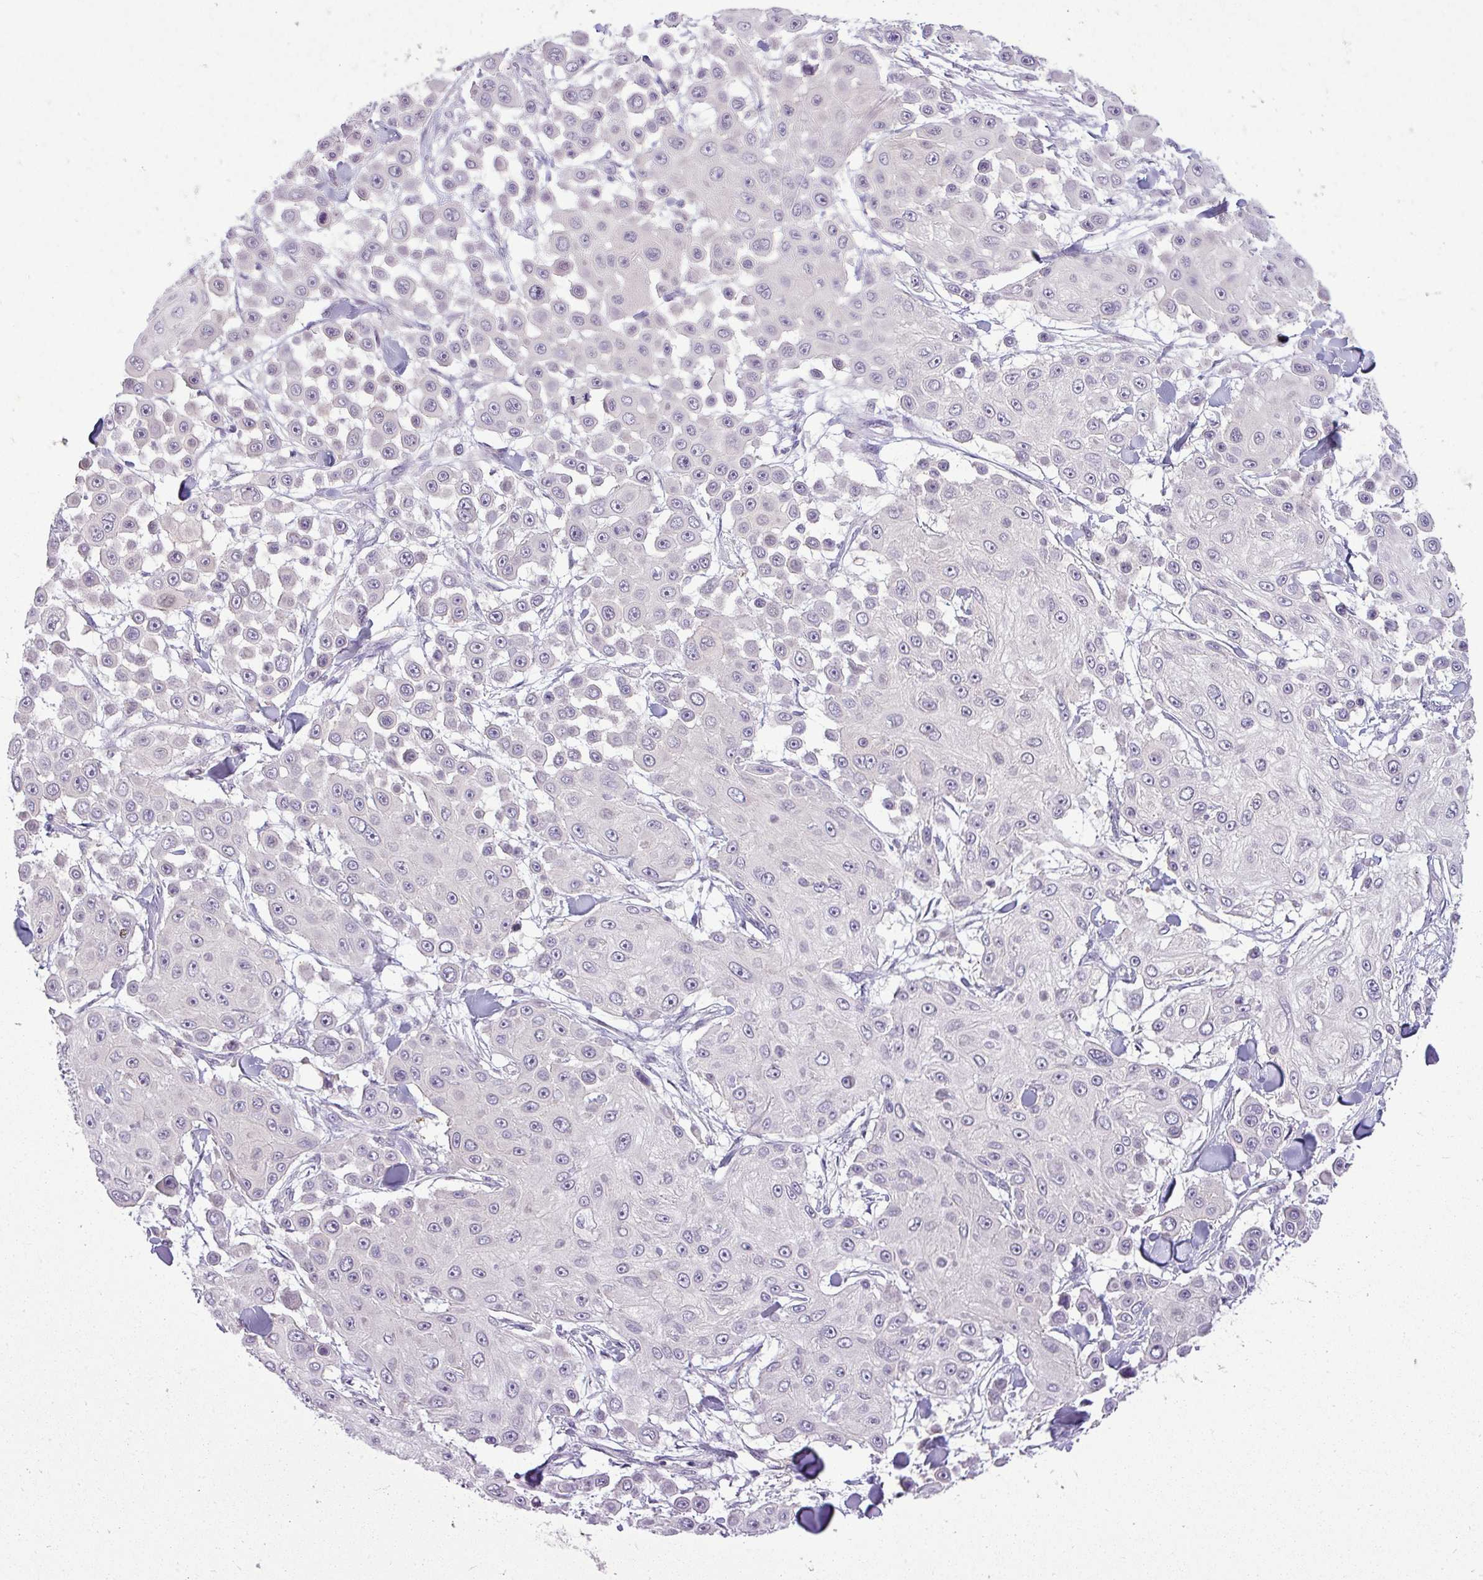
{"staining": {"intensity": "negative", "quantity": "none", "location": "none"}, "tissue": "skin cancer", "cell_type": "Tumor cells", "image_type": "cancer", "snomed": [{"axis": "morphology", "description": "Squamous cell carcinoma, NOS"}, {"axis": "topography", "description": "Skin"}], "caption": "The histopathology image demonstrates no staining of tumor cells in skin cancer.", "gene": "APOM", "patient": {"sex": "male", "age": 67}}